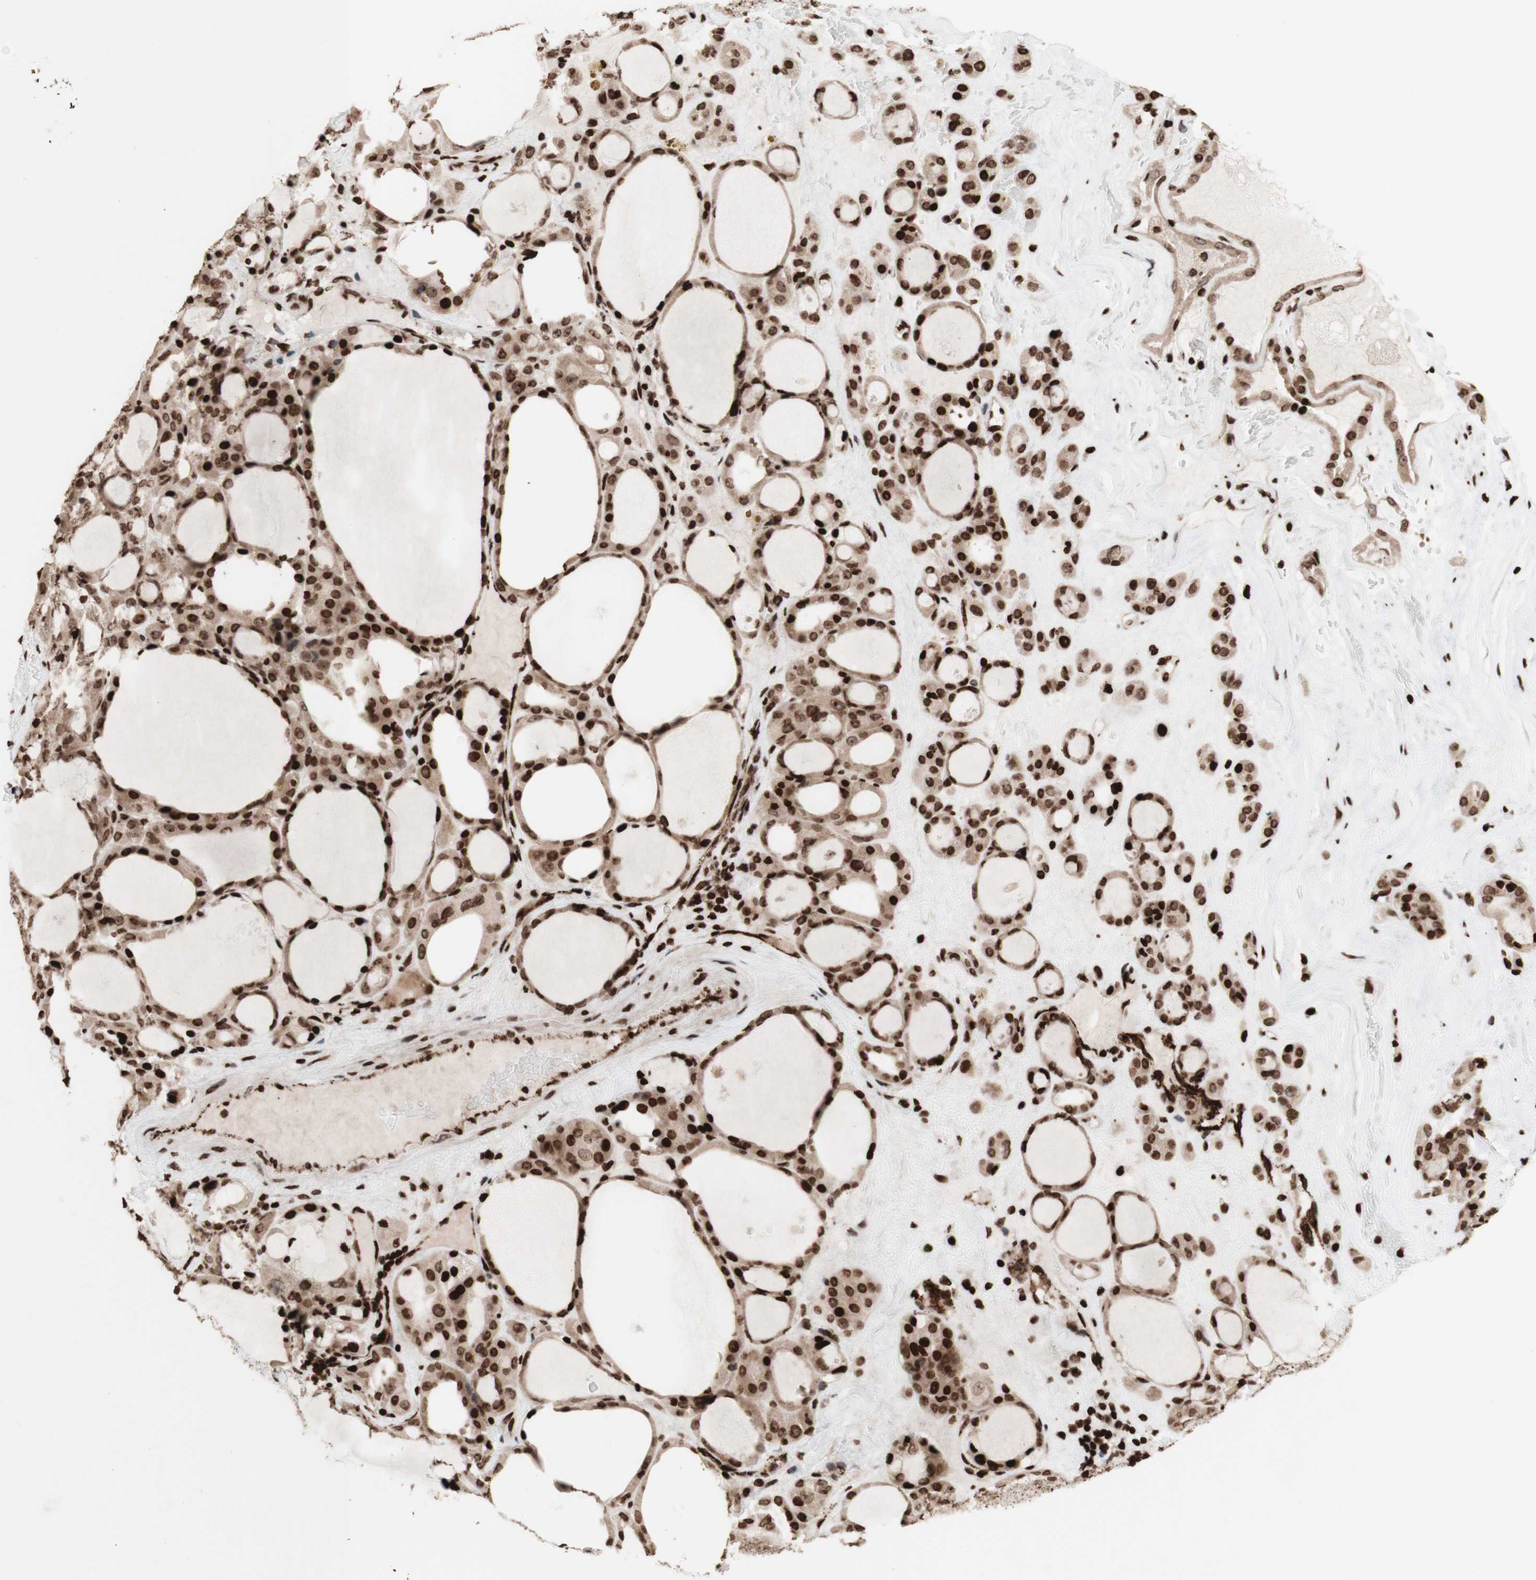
{"staining": {"intensity": "strong", "quantity": ">75%", "location": "cytoplasmic/membranous,nuclear"}, "tissue": "thyroid gland", "cell_type": "Glandular cells", "image_type": "normal", "snomed": [{"axis": "morphology", "description": "Normal tissue, NOS"}, {"axis": "morphology", "description": "Carcinoma, NOS"}, {"axis": "topography", "description": "Thyroid gland"}], "caption": "An image of human thyroid gland stained for a protein displays strong cytoplasmic/membranous,nuclear brown staining in glandular cells. The staining was performed using DAB (3,3'-diaminobenzidine) to visualize the protein expression in brown, while the nuclei were stained in blue with hematoxylin (Magnification: 20x).", "gene": "NCAPD2", "patient": {"sex": "female", "age": 86}}